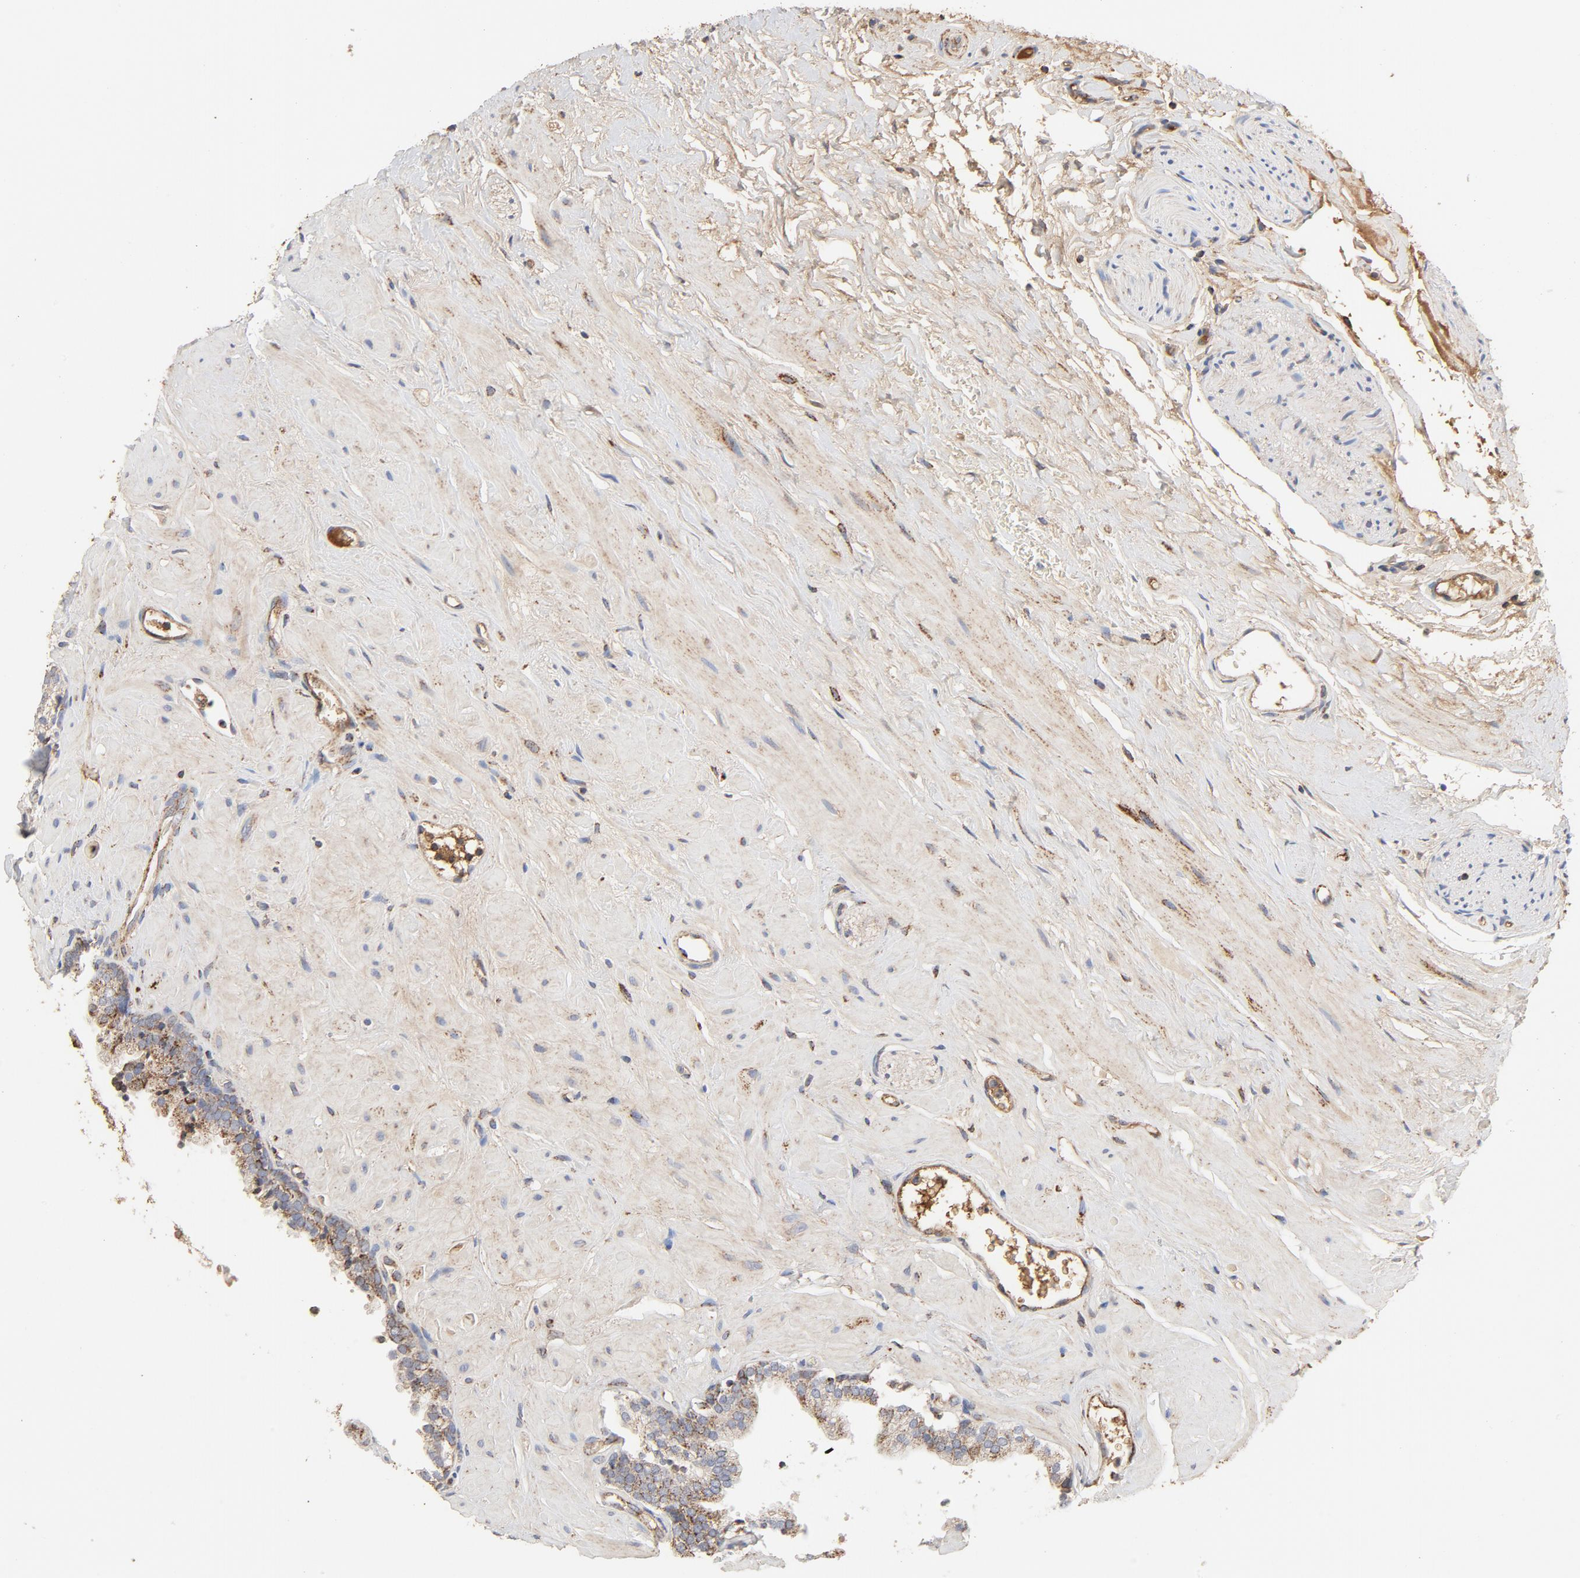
{"staining": {"intensity": "moderate", "quantity": ">75%", "location": "cytoplasmic/membranous"}, "tissue": "prostate", "cell_type": "Glandular cells", "image_type": "normal", "snomed": [{"axis": "morphology", "description": "Normal tissue, NOS"}, {"axis": "topography", "description": "Prostate"}], "caption": "Immunohistochemistry (IHC) staining of unremarkable prostate, which exhibits medium levels of moderate cytoplasmic/membranous positivity in approximately >75% of glandular cells indicating moderate cytoplasmic/membranous protein positivity. The staining was performed using DAB (brown) for protein detection and nuclei were counterstained in hematoxylin (blue).", "gene": "PCNX4", "patient": {"sex": "male", "age": 60}}